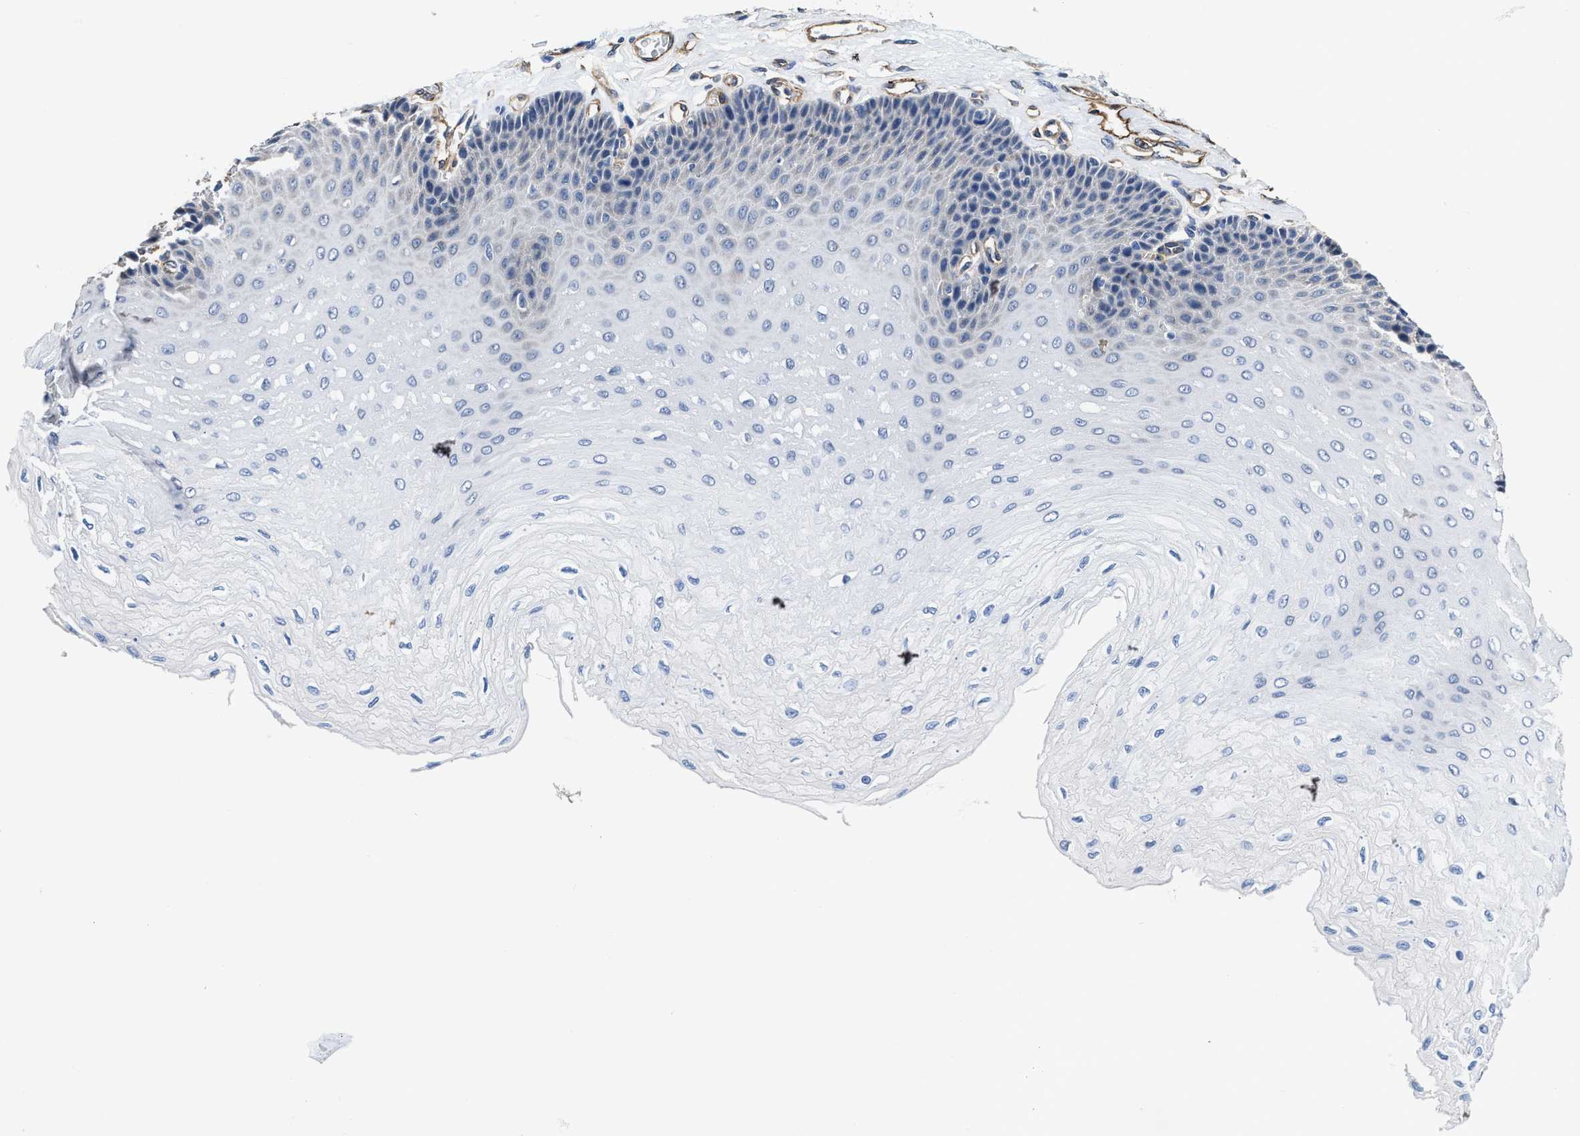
{"staining": {"intensity": "negative", "quantity": "none", "location": "none"}, "tissue": "esophagus", "cell_type": "Squamous epithelial cells", "image_type": "normal", "snomed": [{"axis": "morphology", "description": "Normal tissue, NOS"}, {"axis": "topography", "description": "Esophagus"}], "caption": "An IHC micrograph of normal esophagus is shown. There is no staining in squamous epithelial cells of esophagus.", "gene": "C22orf42", "patient": {"sex": "female", "age": 72}}